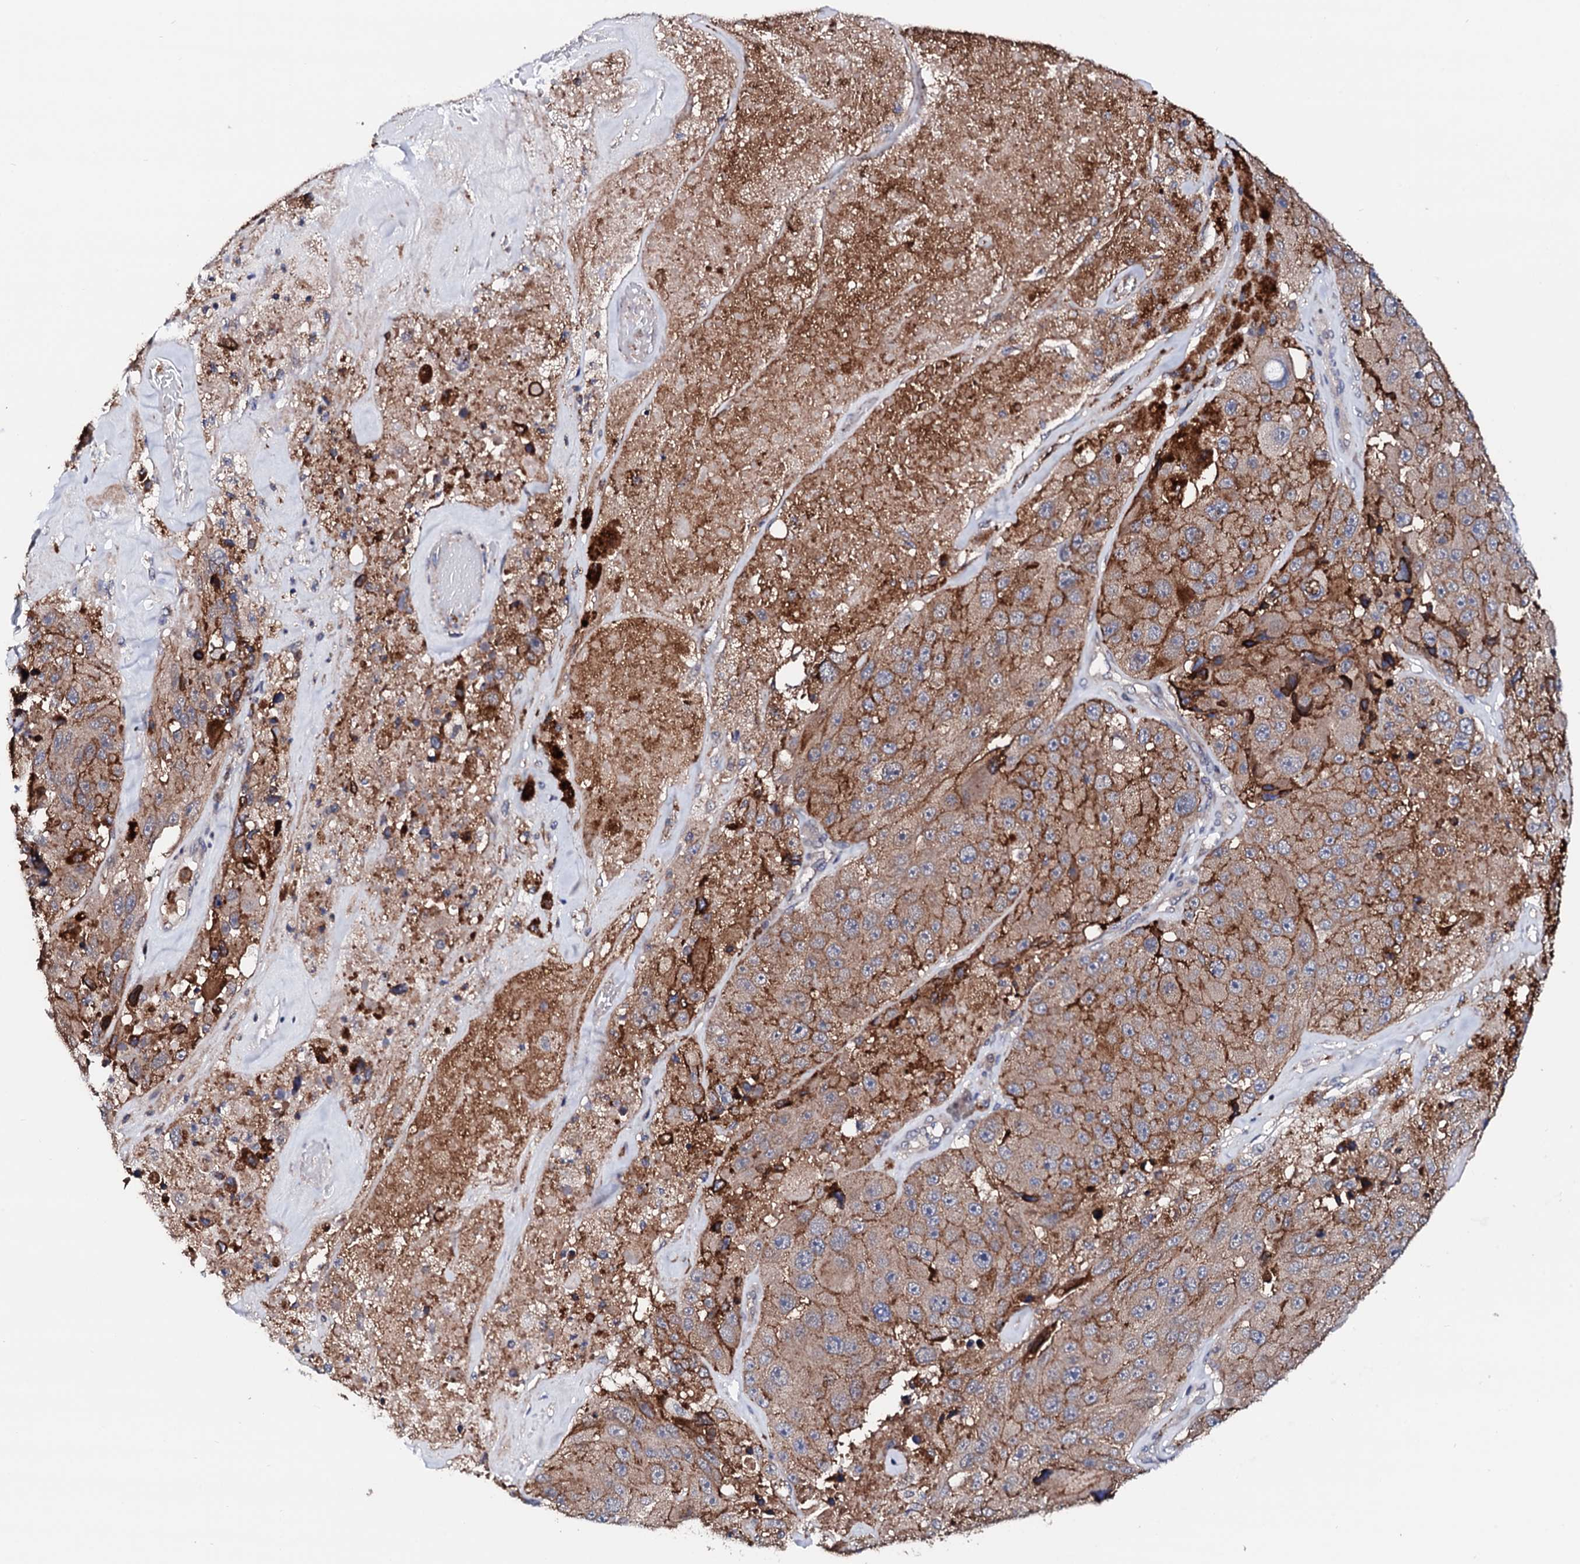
{"staining": {"intensity": "weak", "quantity": ">75%", "location": "cytoplasmic/membranous"}, "tissue": "melanoma", "cell_type": "Tumor cells", "image_type": "cancer", "snomed": [{"axis": "morphology", "description": "Malignant melanoma, Metastatic site"}, {"axis": "topography", "description": "Lymph node"}], "caption": "Protein staining of melanoma tissue reveals weak cytoplasmic/membranous staining in approximately >75% of tumor cells. (Stains: DAB in brown, nuclei in blue, Microscopy: brightfield microscopy at high magnification).", "gene": "EDC3", "patient": {"sex": "male", "age": 62}}